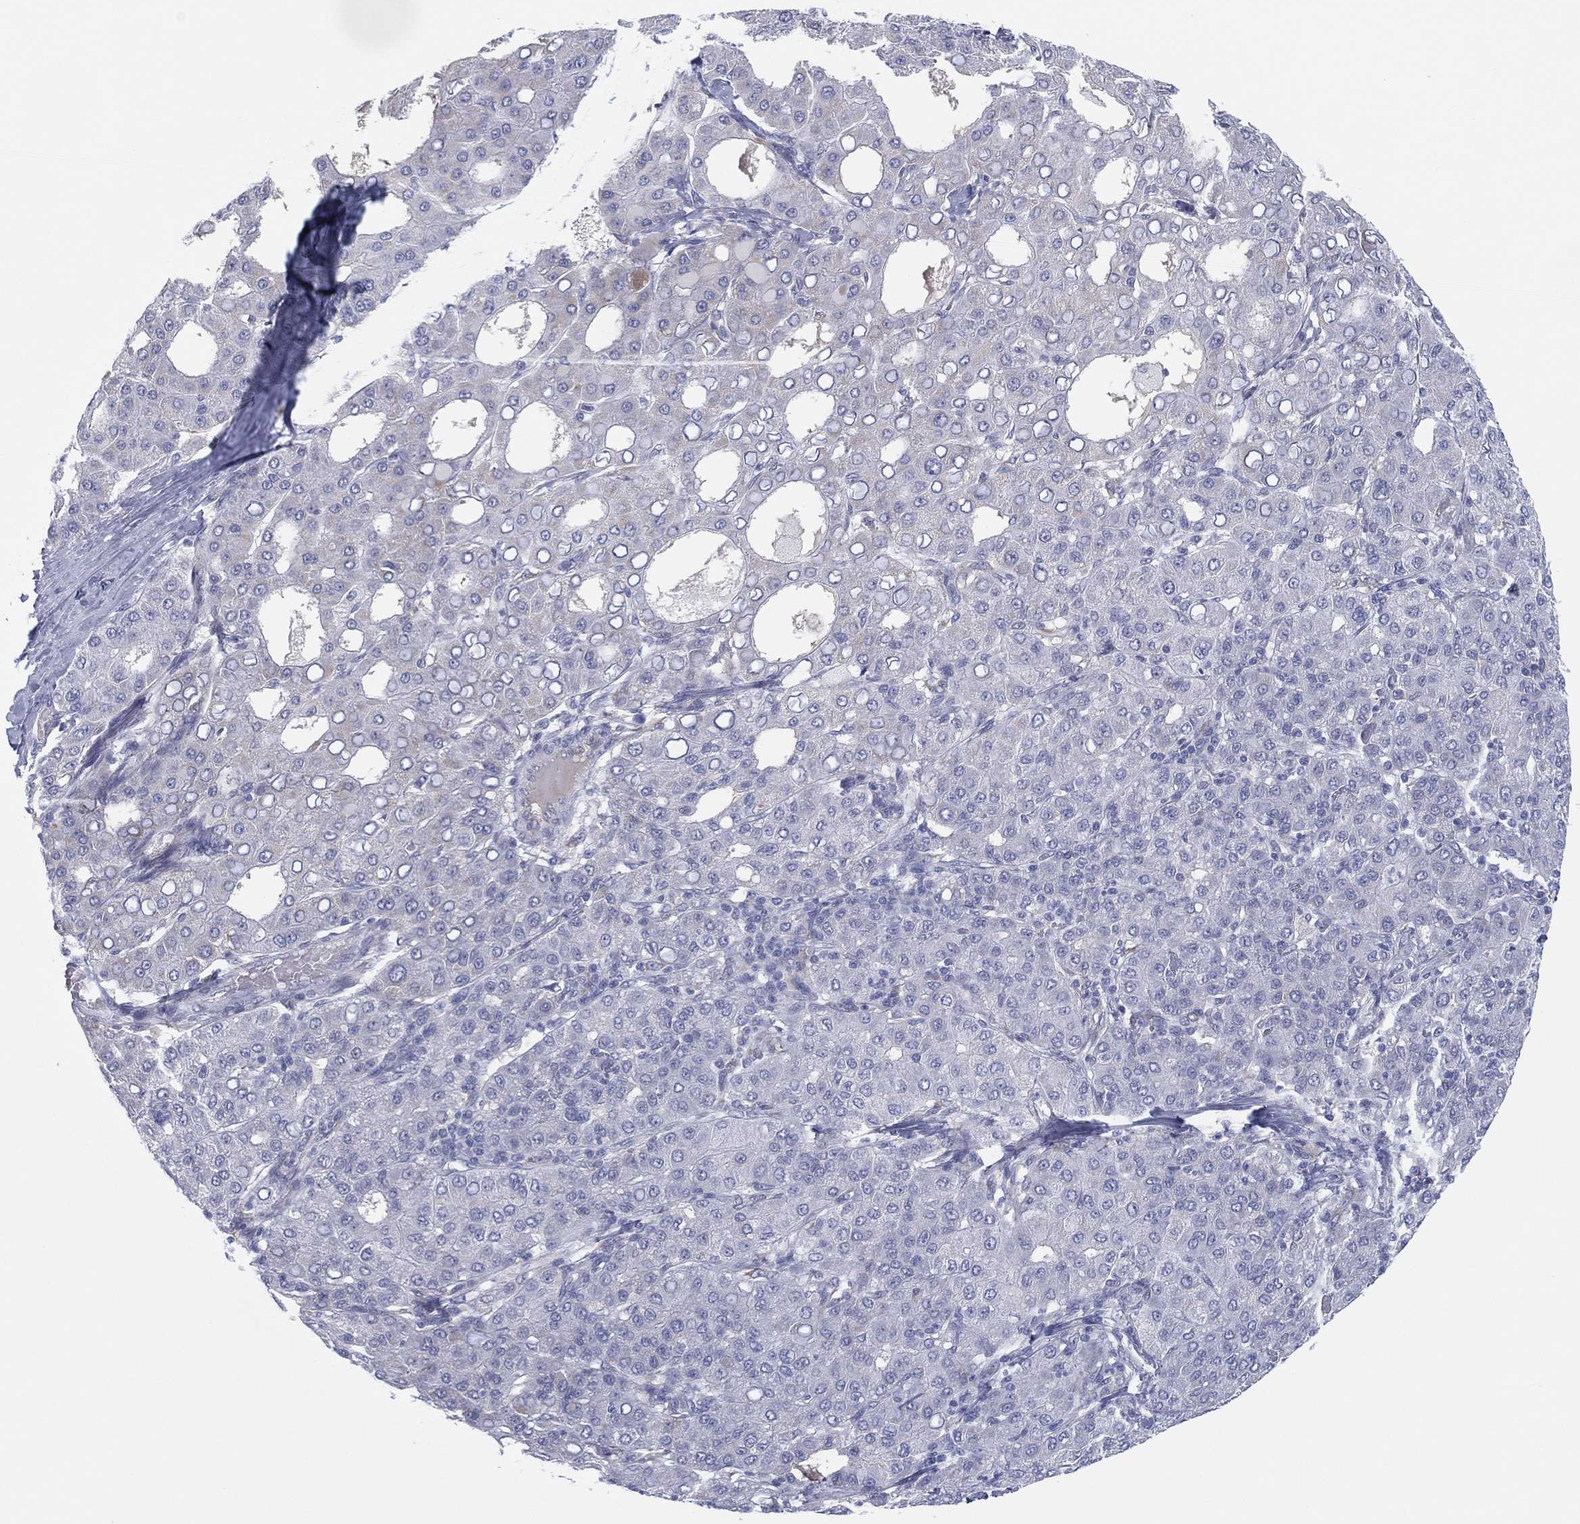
{"staining": {"intensity": "negative", "quantity": "none", "location": "none"}, "tissue": "liver cancer", "cell_type": "Tumor cells", "image_type": "cancer", "snomed": [{"axis": "morphology", "description": "Carcinoma, Hepatocellular, NOS"}, {"axis": "topography", "description": "Liver"}], "caption": "Histopathology image shows no significant protein staining in tumor cells of liver hepatocellular carcinoma. (IHC, brightfield microscopy, high magnification).", "gene": "MLF1", "patient": {"sex": "male", "age": 65}}